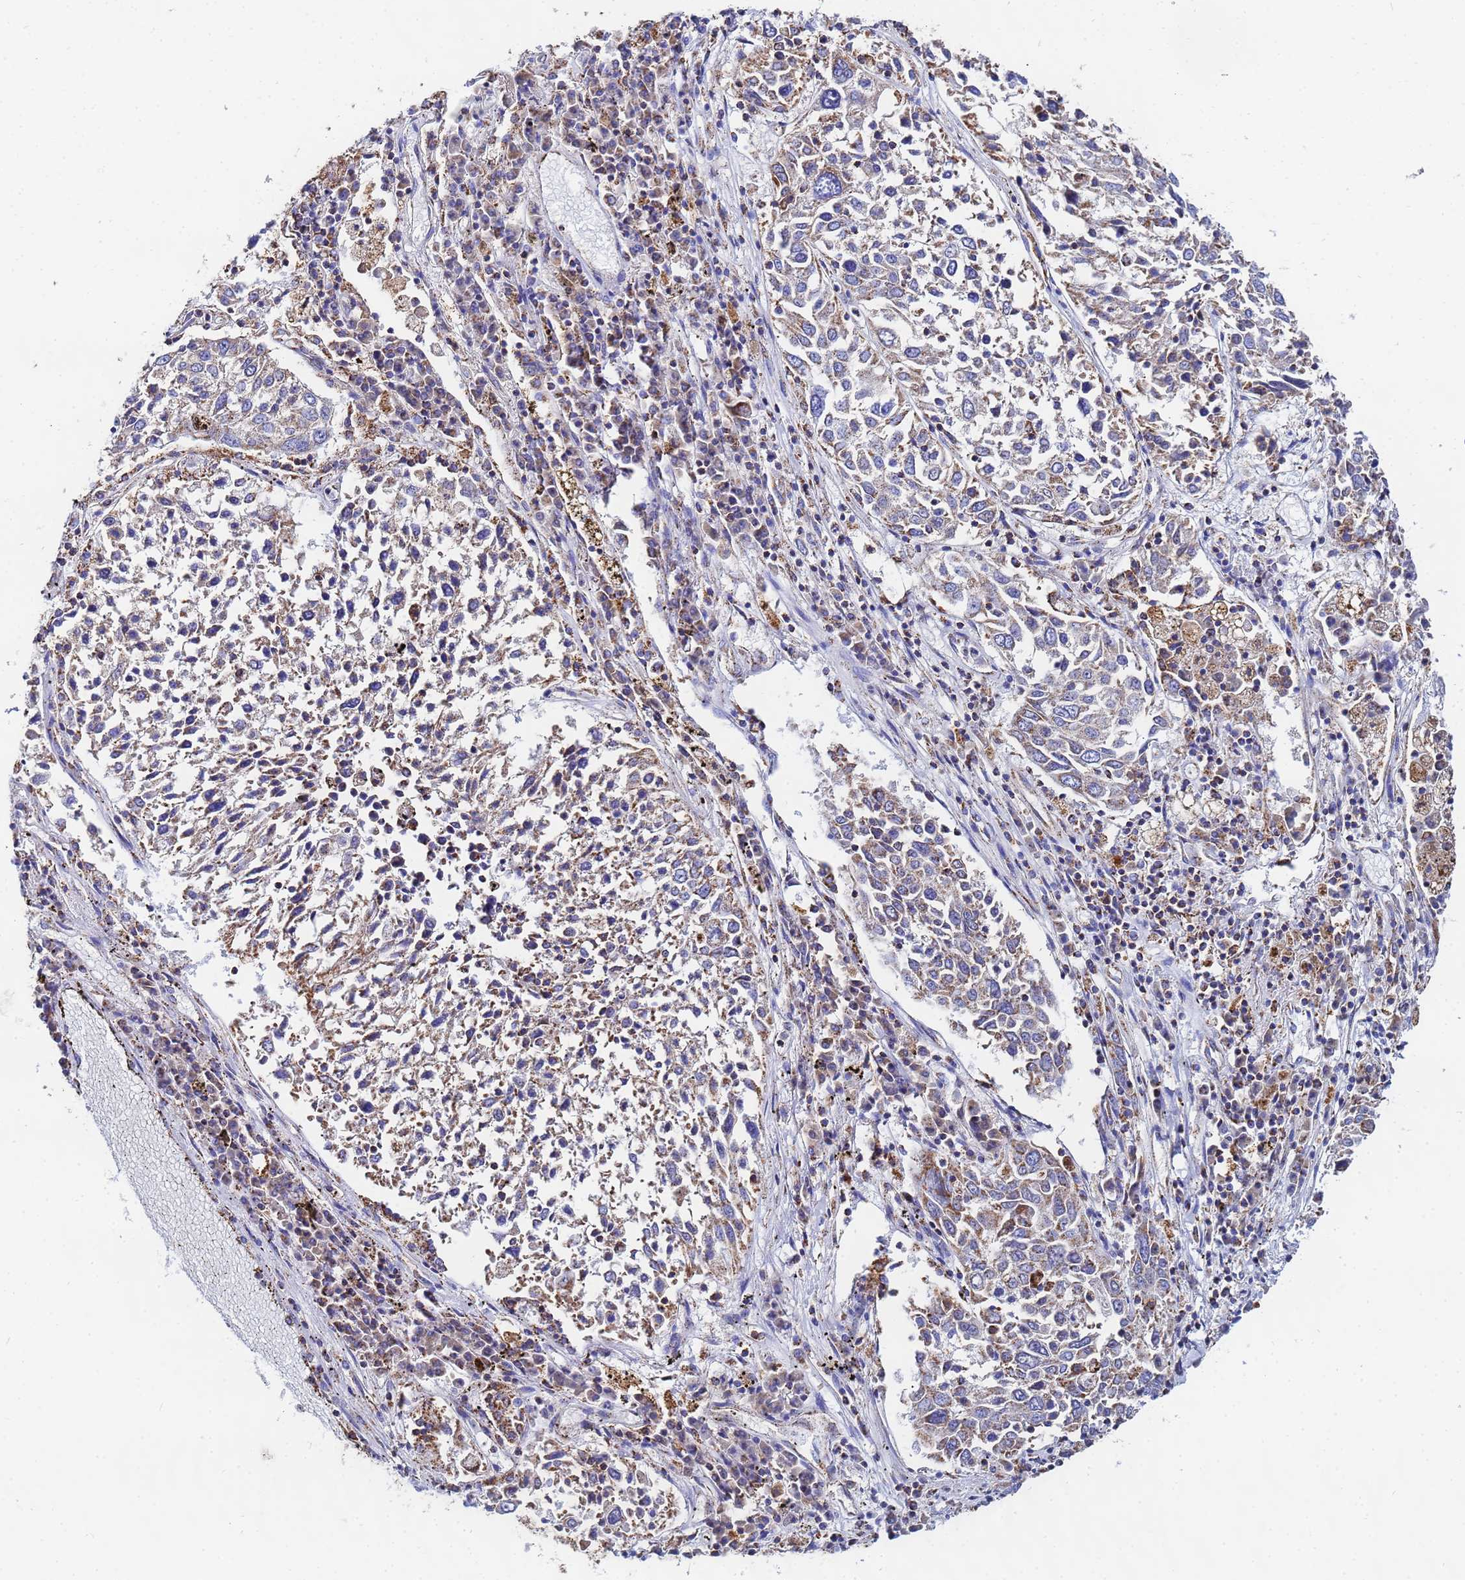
{"staining": {"intensity": "weak", "quantity": "25%-75%", "location": "cytoplasmic/membranous"}, "tissue": "lung cancer", "cell_type": "Tumor cells", "image_type": "cancer", "snomed": [{"axis": "morphology", "description": "Squamous cell carcinoma, NOS"}, {"axis": "topography", "description": "Lung"}], "caption": "Immunohistochemistry staining of lung cancer, which demonstrates low levels of weak cytoplasmic/membranous staining in approximately 25%-75% of tumor cells indicating weak cytoplasmic/membranous protein expression. The staining was performed using DAB (3,3'-diaminobenzidine) (brown) for protein detection and nuclei were counterstained in hematoxylin (blue).", "gene": "GLUD1", "patient": {"sex": "male", "age": 65}}